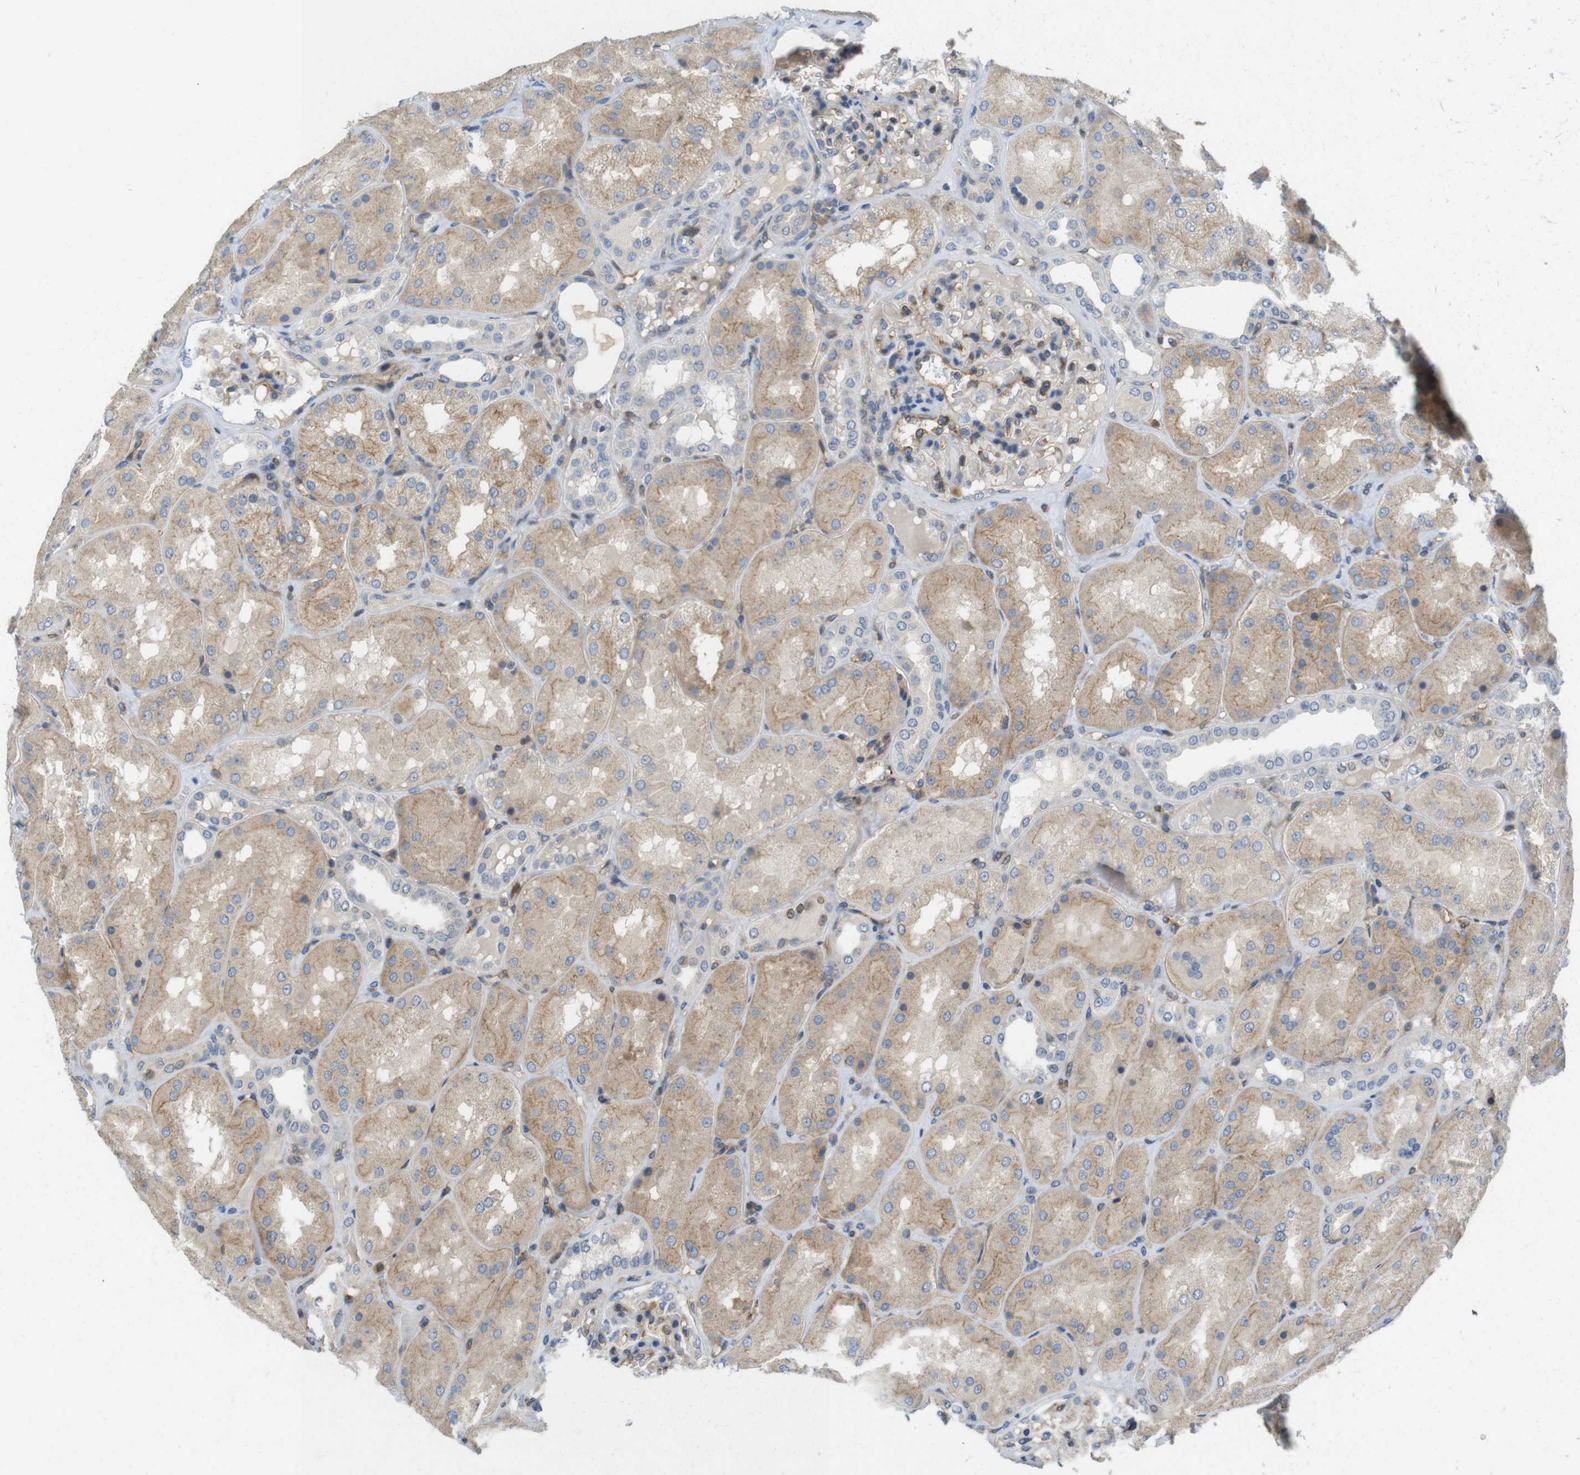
{"staining": {"intensity": "moderate", "quantity": "<25%", "location": "cytoplasmic/membranous"}, "tissue": "kidney", "cell_type": "Cells in glomeruli", "image_type": "normal", "snomed": [{"axis": "morphology", "description": "Normal tissue, NOS"}, {"axis": "topography", "description": "Kidney"}], "caption": "Immunohistochemistry micrograph of benign human kidney stained for a protein (brown), which reveals low levels of moderate cytoplasmic/membranous expression in about <25% of cells in glomeruli.", "gene": "PCDH10", "patient": {"sex": "female", "age": 56}}